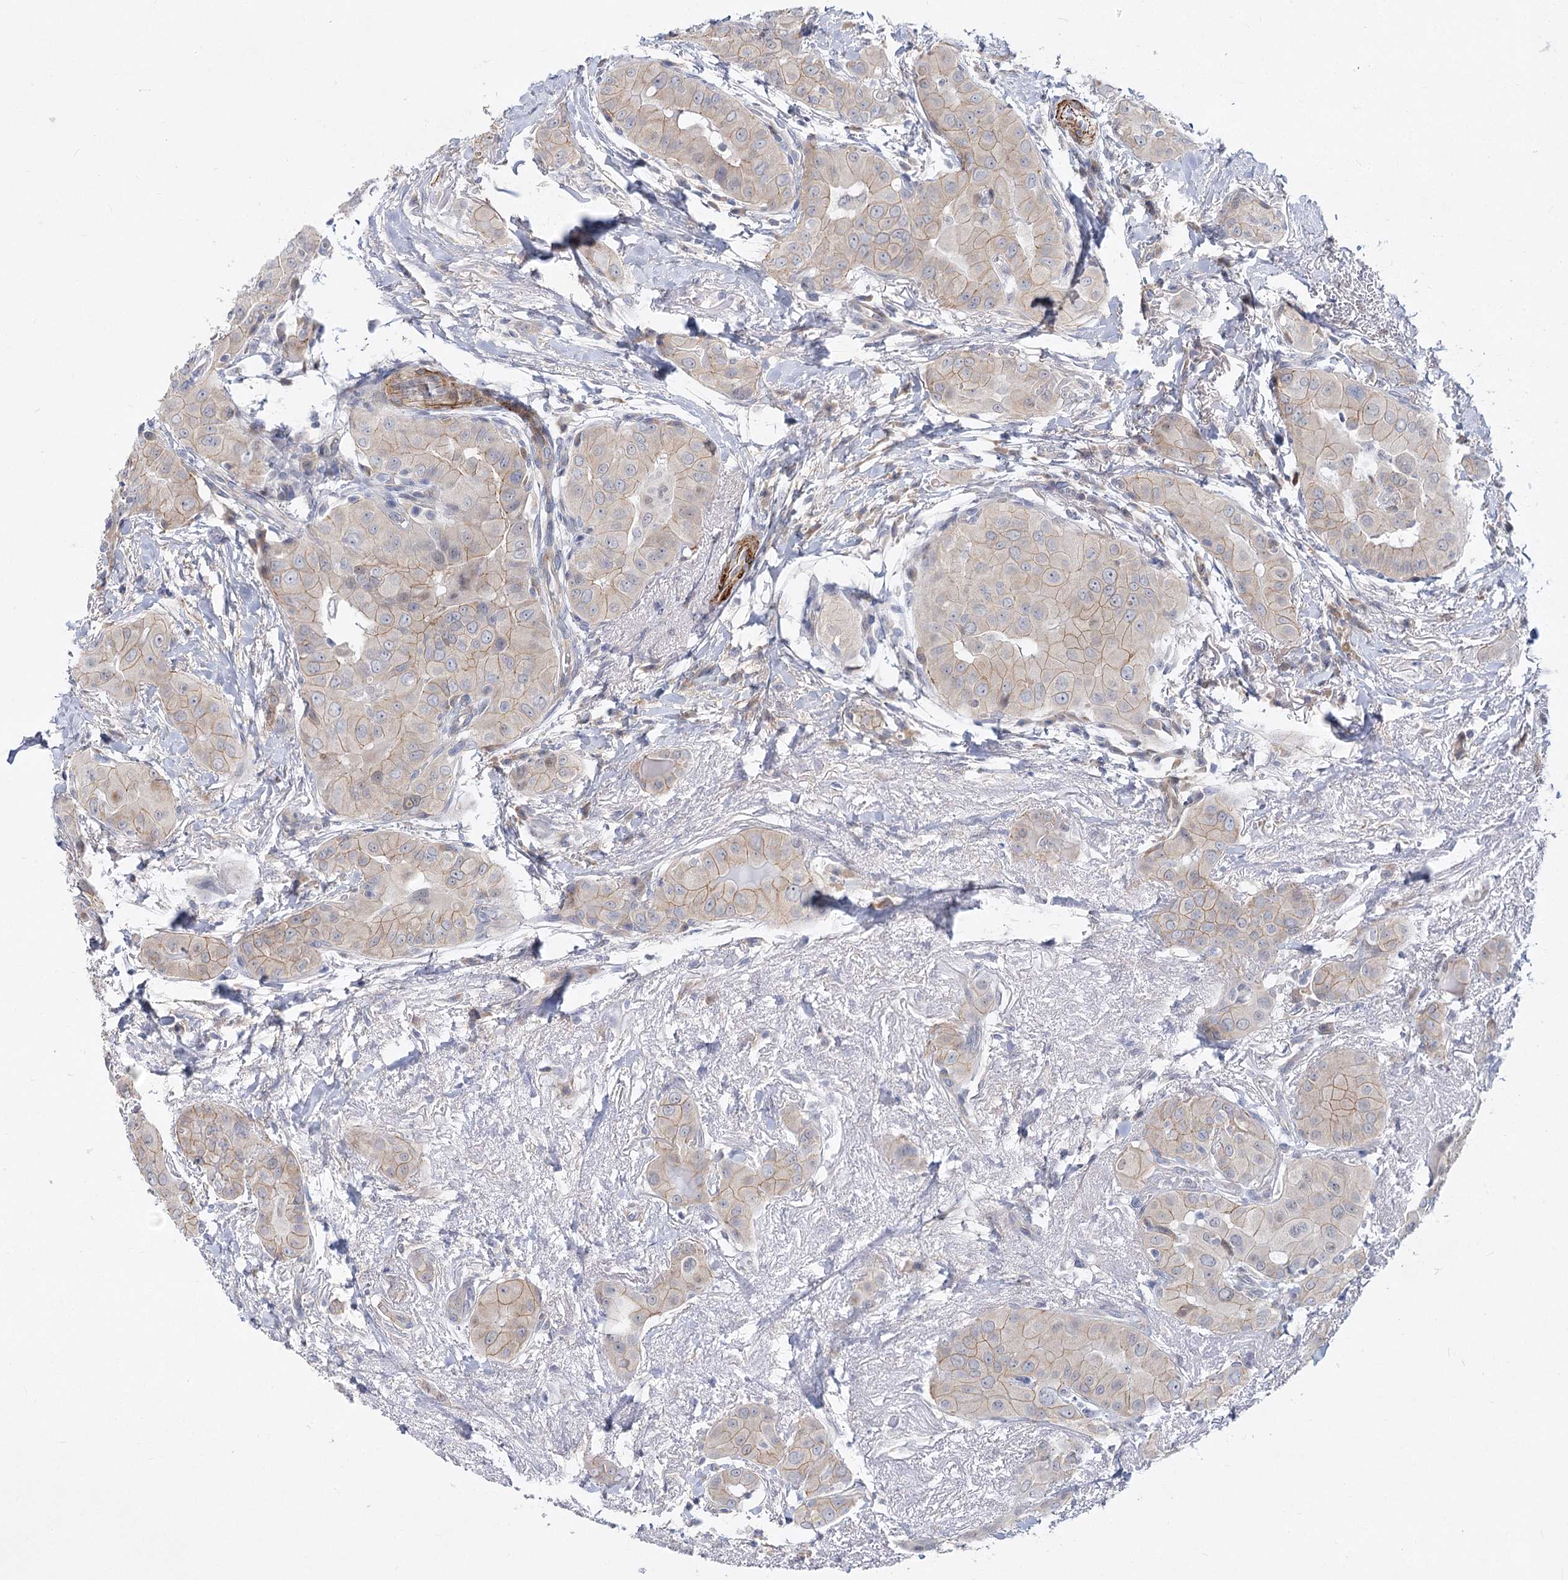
{"staining": {"intensity": "weak", "quantity": ">75%", "location": "cytoplasmic/membranous"}, "tissue": "thyroid cancer", "cell_type": "Tumor cells", "image_type": "cancer", "snomed": [{"axis": "morphology", "description": "Papillary adenocarcinoma, NOS"}, {"axis": "topography", "description": "Thyroid gland"}], "caption": "Tumor cells reveal weak cytoplasmic/membranous expression in about >75% of cells in thyroid papillary adenocarcinoma.", "gene": "ARSI", "patient": {"sex": "male", "age": 33}}